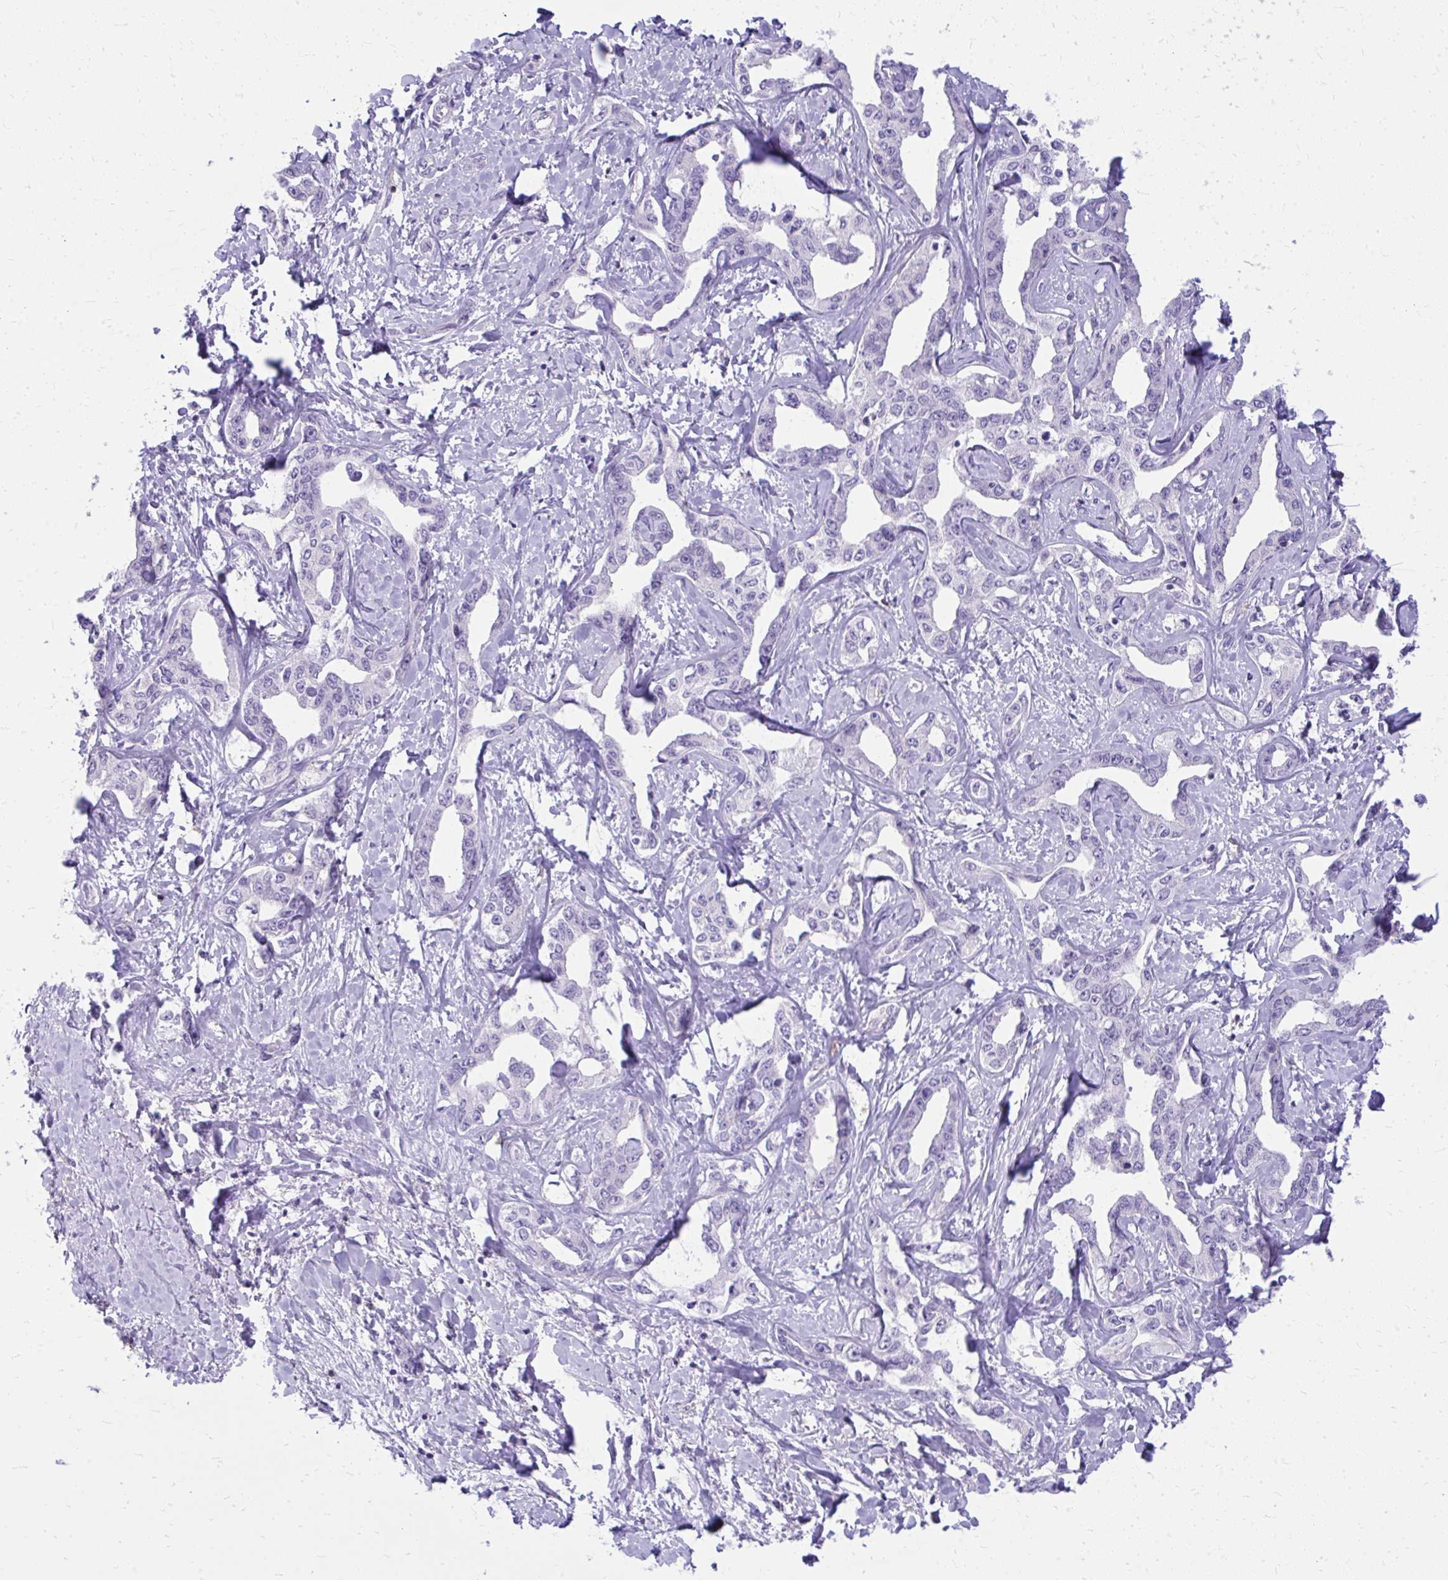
{"staining": {"intensity": "negative", "quantity": "none", "location": "none"}, "tissue": "liver cancer", "cell_type": "Tumor cells", "image_type": "cancer", "snomed": [{"axis": "morphology", "description": "Cholangiocarcinoma"}, {"axis": "topography", "description": "Liver"}], "caption": "Immunohistochemistry (IHC) photomicrograph of cholangiocarcinoma (liver) stained for a protein (brown), which exhibits no expression in tumor cells. Nuclei are stained in blue.", "gene": "GPRIN3", "patient": {"sex": "male", "age": 59}}